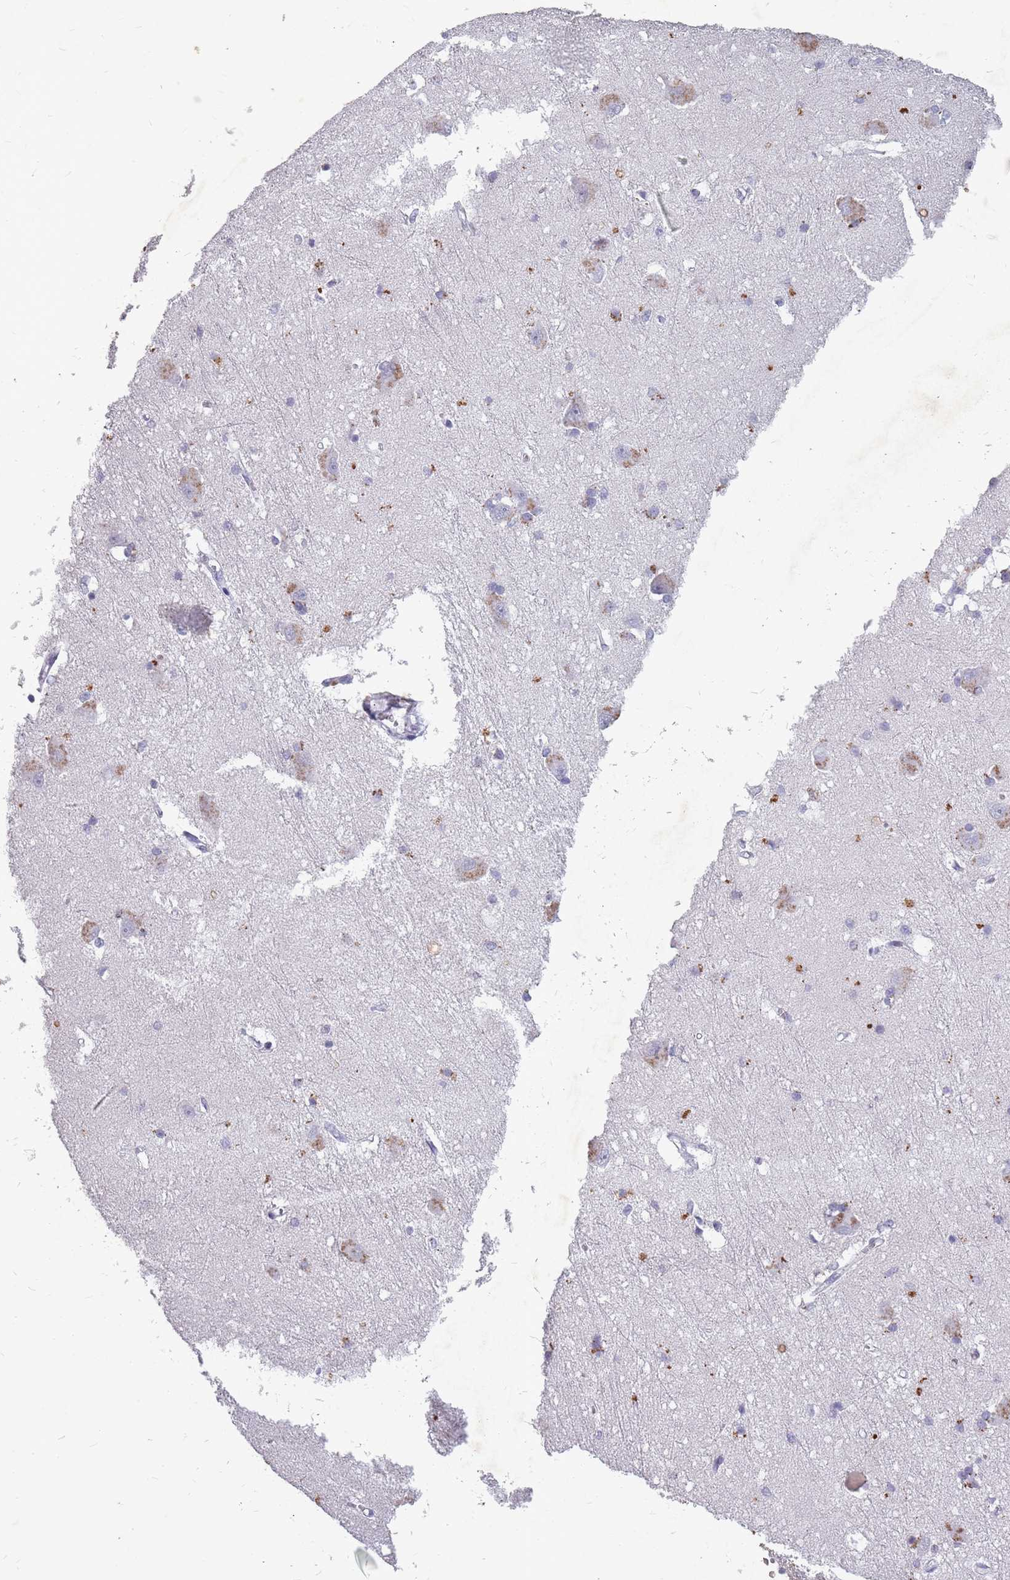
{"staining": {"intensity": "negative", "quantity": "none", "location": "none"}, "tissue": "caudate", "cell_type": "Glial cells", "image_type": "normal", "snomed": [{"axis": "morphology", "description": "Normal tissue, NOS"}, {"axis": "topography", "description": "Lateral ventricle wall"}], "caption": "IHC micrograph of benign caudate stained for a protein (brown), which demonstrates no expression in glial cells. The staining is performed using DAB (3,3'-diaminobenzidine) brown chromogen with nuclei counter-stained in using hematoxylin.", "gene": "NEK6", "patient": {"sex": "male", "age": 37}}